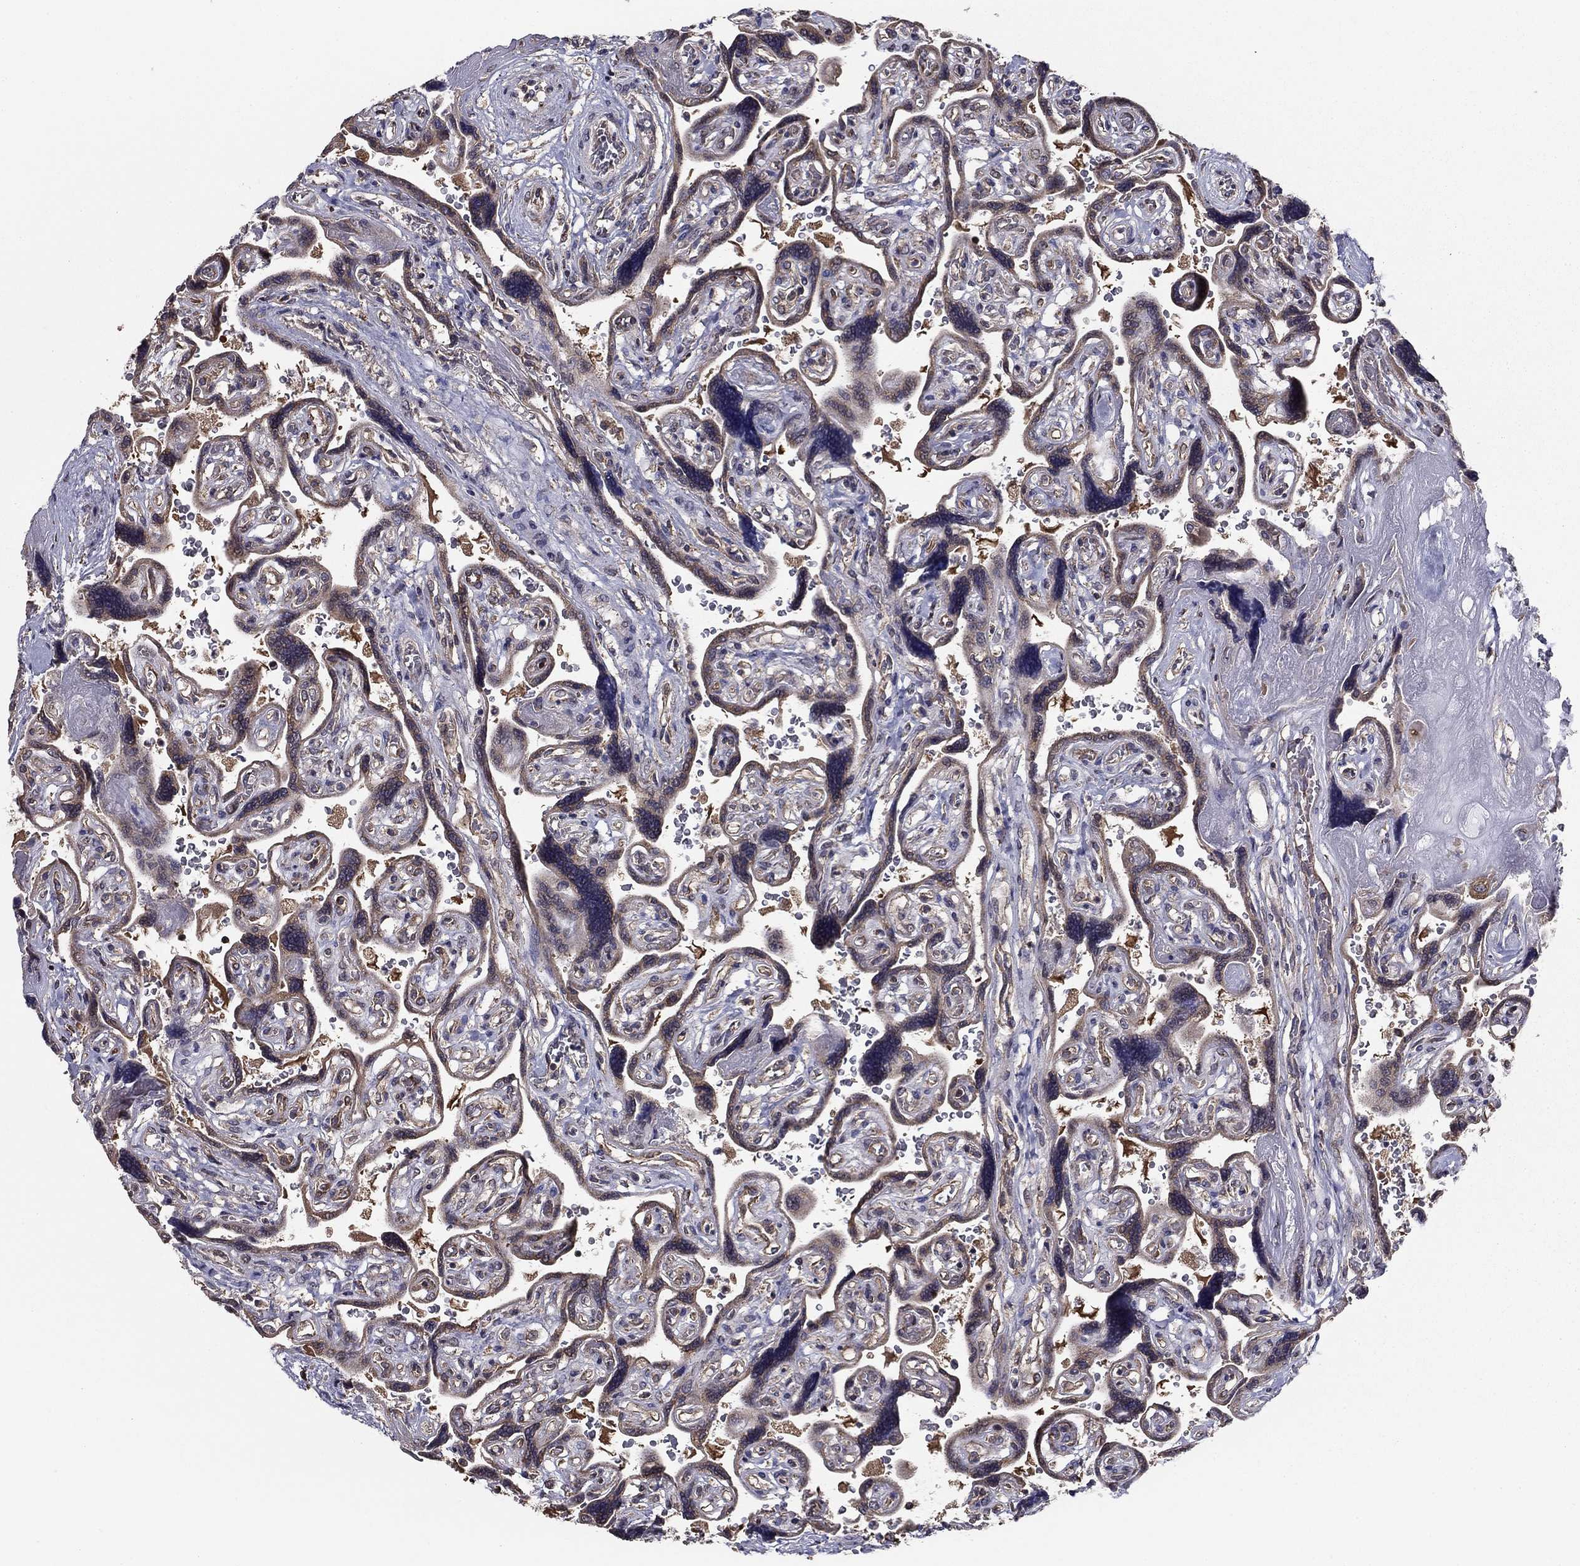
{"staining": {"intensity": "strong", "quantity": ">75%", "location": "cytoplasmic/membranous"}, "tissue": "placenta", "cell_type": "Decidual cells", "image_type": "normal", "snomed": [{"axis": "morphology", "description": "Normal tissue, NOS"}, {"axis": "topography", "description": "Placenta"}], "caption": "A high amount of strong cytoplasmic/membranous expression is identified in about >75% of decidual cells in normal placenta.", "gene": "NKIRAS1", "patient": {"sex": "female", "age": 32}}